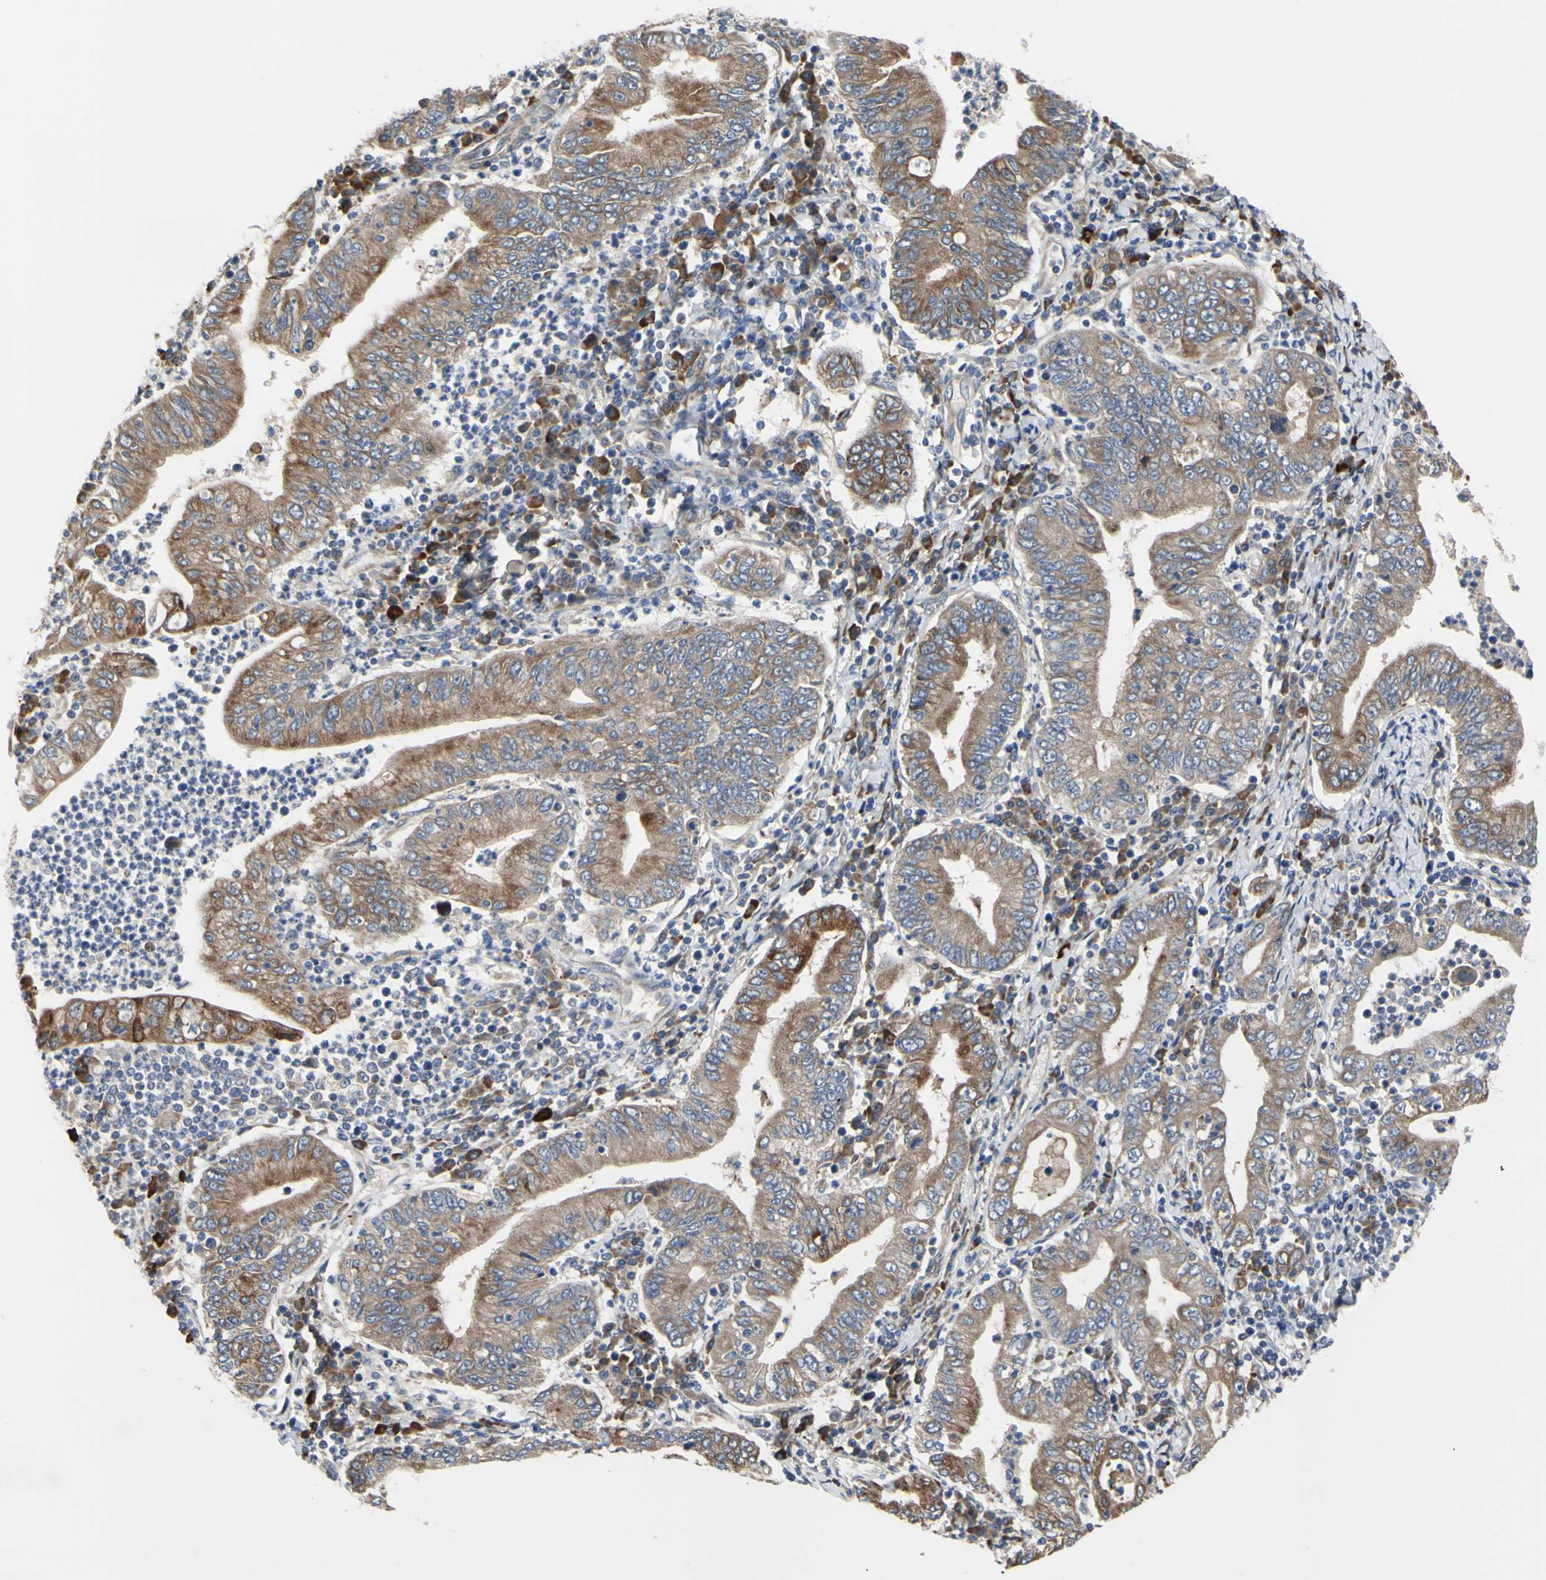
{"staining": {"intensity": "moderate", "quantity": ">75%", "location": "cytoplasmic/membranous"}, "tissue": "stomach cancer", "cell_type": "Tumor cells", "image_type": "cancer", "snomed": [{"axis": "morphology", "description": "Normal tissue, NOS"}, {"axis": "morphology", "description": "Adenocarcinoma, NOS"}, {"axis": "topography", "description": "Esophagus"}, {"axis": "topography", "description": "Stomach, upper"}, {"axis": "topography", "description": "Peripheral nerve tissue"}], "caption": "Immunohistochemistry (IHC) photomicrograph of neoplastic tissue: adenocarcinoma (stomach) stained using immunohistochemistry (IHC) reveals medium levels of moderate protein expression localized specifically in the cytoplasmic/membranous of tumor cells, appearing as a cytoplasmic/membranous brown color.", "gene": "XIAP", "patient": {"sex": "male", "age": 62}}